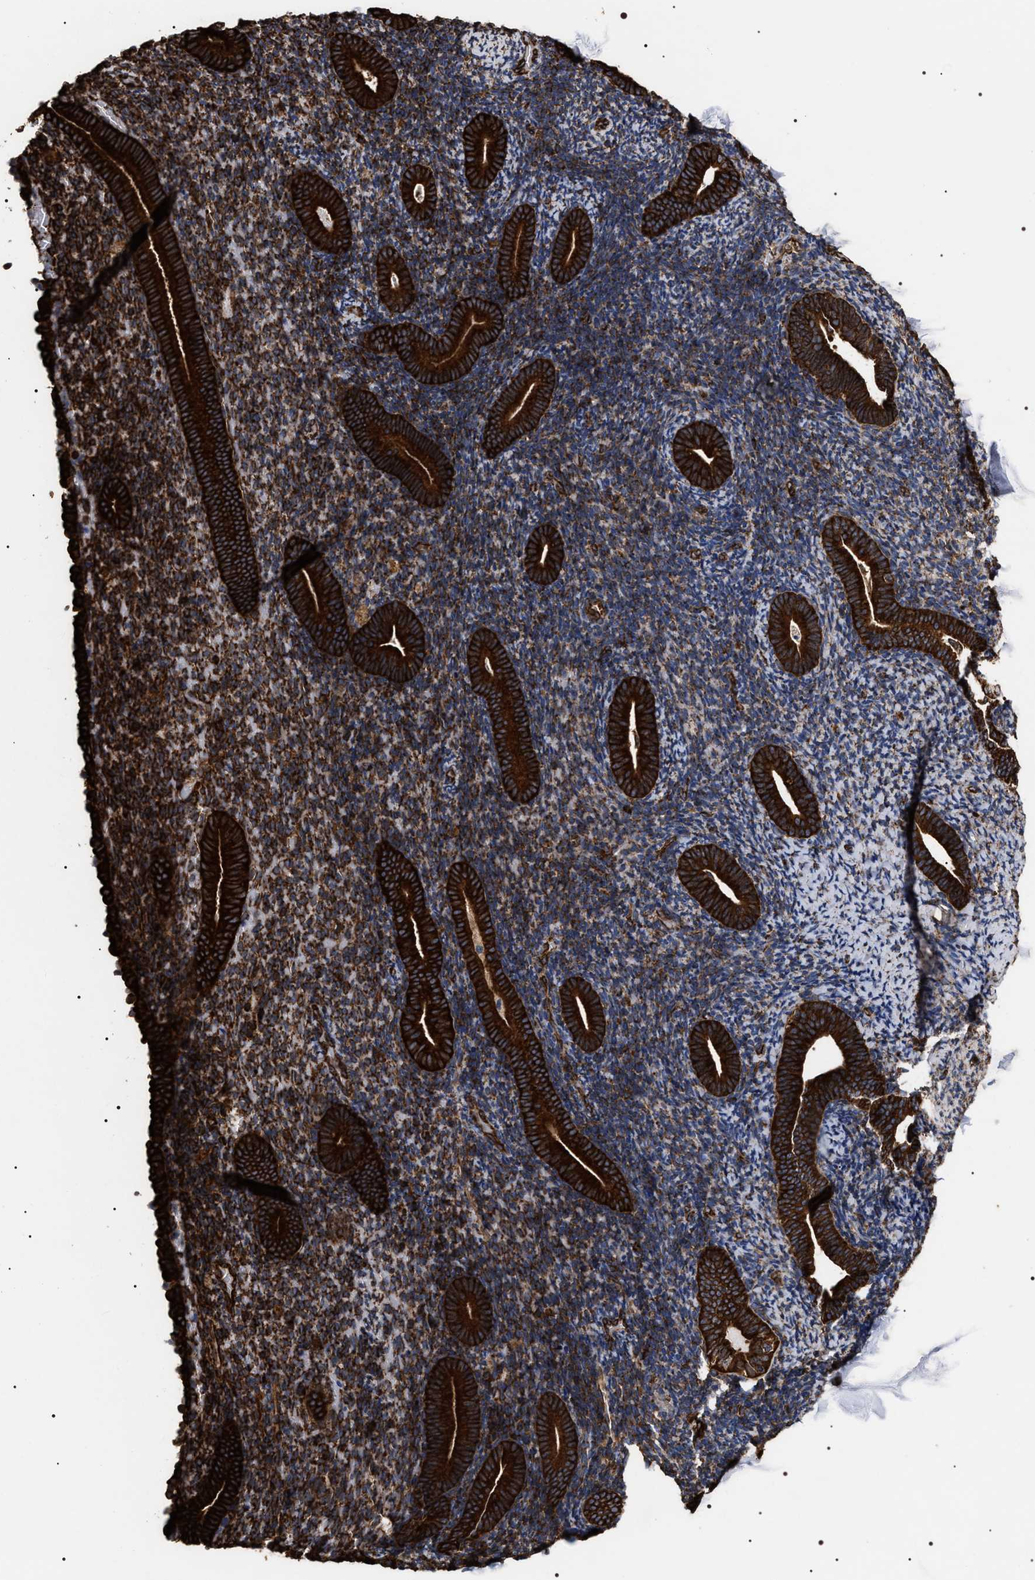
{"staining": {"intensity": "strong", "quantity": "25%-75%", "location": "cytoplasmic/membranous"}, "tissue": "endometrium", "cell_type": "Cells in endometrial stroma", "image_type": "normal", "snomed": [{"axis": "morphology", "description": "Normal tissue, NOS"}, {"axis": "topography", "description": "Endometrium"}], "caption": "The micrograph exhibits staining of normal endometrium, revealing strong cytoplasmic/membranous protein expression (brown color) within cells in endometrial stroma.", "gene": "SERBP1", "patient": {"sex": "female", "age": 51}}